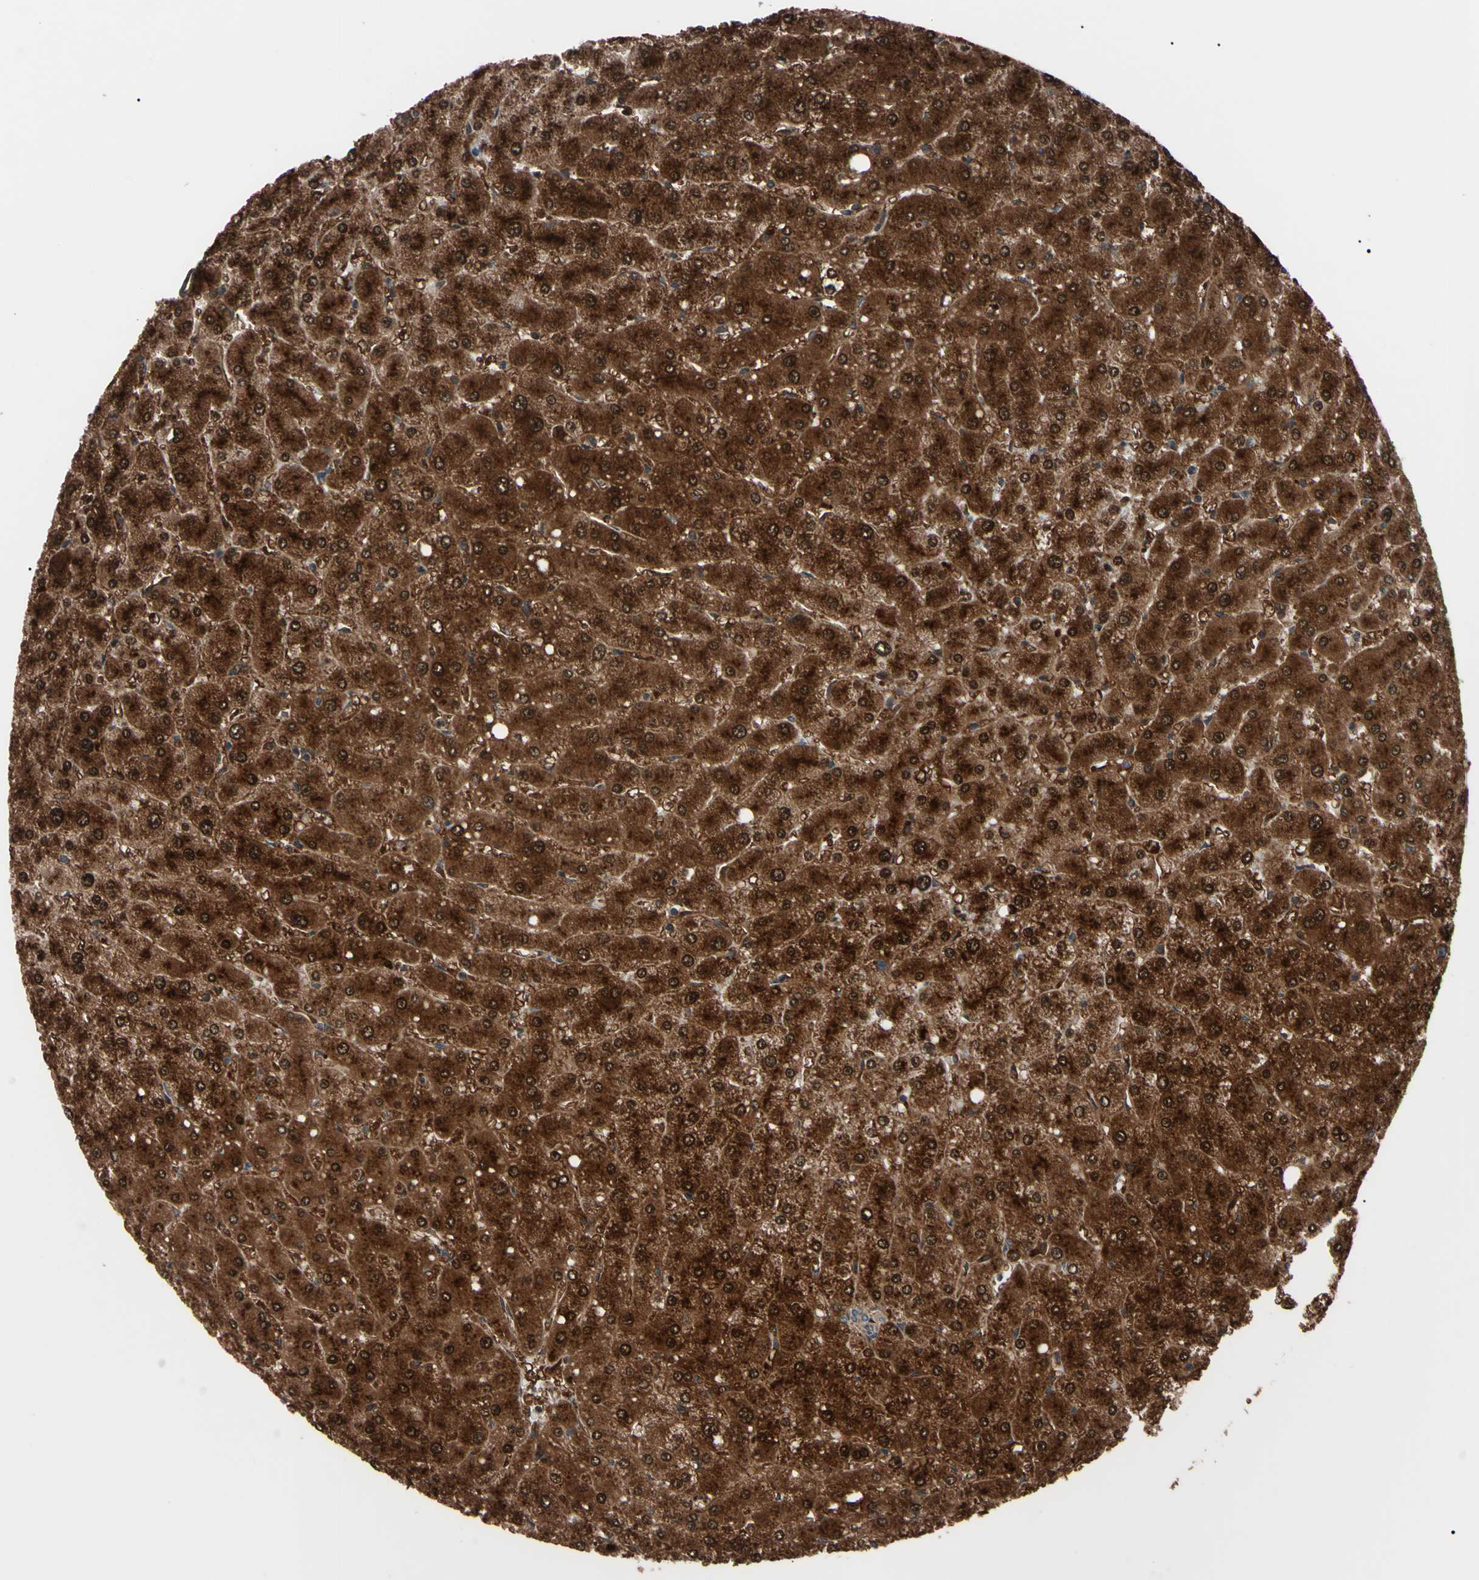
{"staining": {"intensity": "moderate", "quantity": ">75%", "location": "cytoplasmic/membranous"}, "tissue": "liver", "cell_type": "Cholangiocytes", "image_type": "normal", "snomed": [{"axis": "morphology", "description": "Normal tissue, NOS"}, {"axis": "topography", "description": "Liver"}], "caption": "This histopathology image demonstrates immunohistochemistry (IHC) staining of normal human liver, with medium moderate cytoplasmic/membranous positivity in approximately >75% of cholangiocytes.", "gene": "GUCY1B1", "patient": {"sex": "male", "age": 55}}